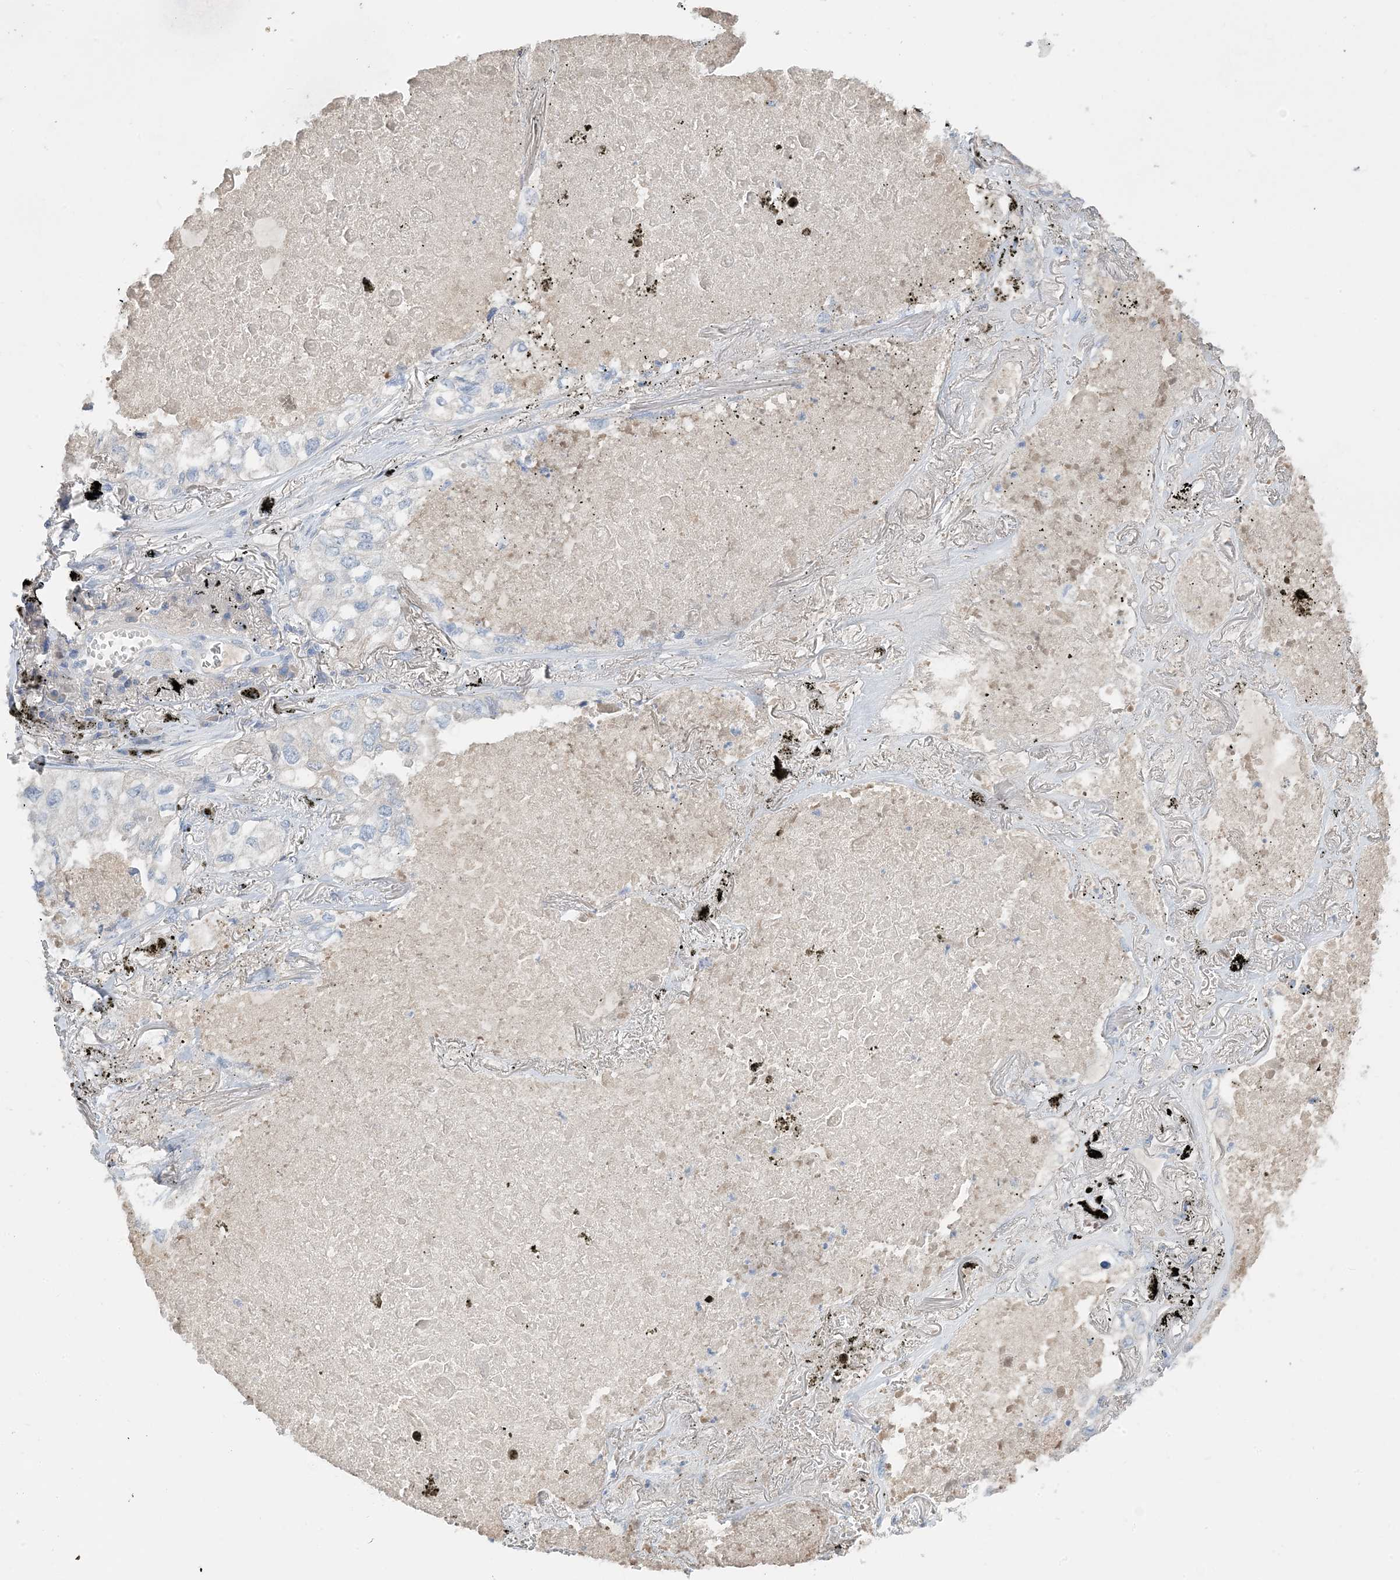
{"staining": {"intensity": "negative", "quantity": "none", "location": "none"}, "tissue": "lung cancer", "cell_type": "Tumor cells", "image_type": "cancer", "snomed": [{"axis": "morphology", "description": "Adenocarcinoma, NOS"}, {"axis": "topography", "description": "Lung"}], "caption": "An immunohistochemistry image of adenocarcinoma (lung) is shown. There is no staining in tumor cells of adenocarcinoma (lung). The staining was performed using DAB (3,3'-diaminobenzidine) to visualize the protein expression in brown, while the nuclei were stained in blue with hematoxylin (Magnification: 20x).", "gene": "CTRL", "patient": {"sex": "male", "age": 65}}